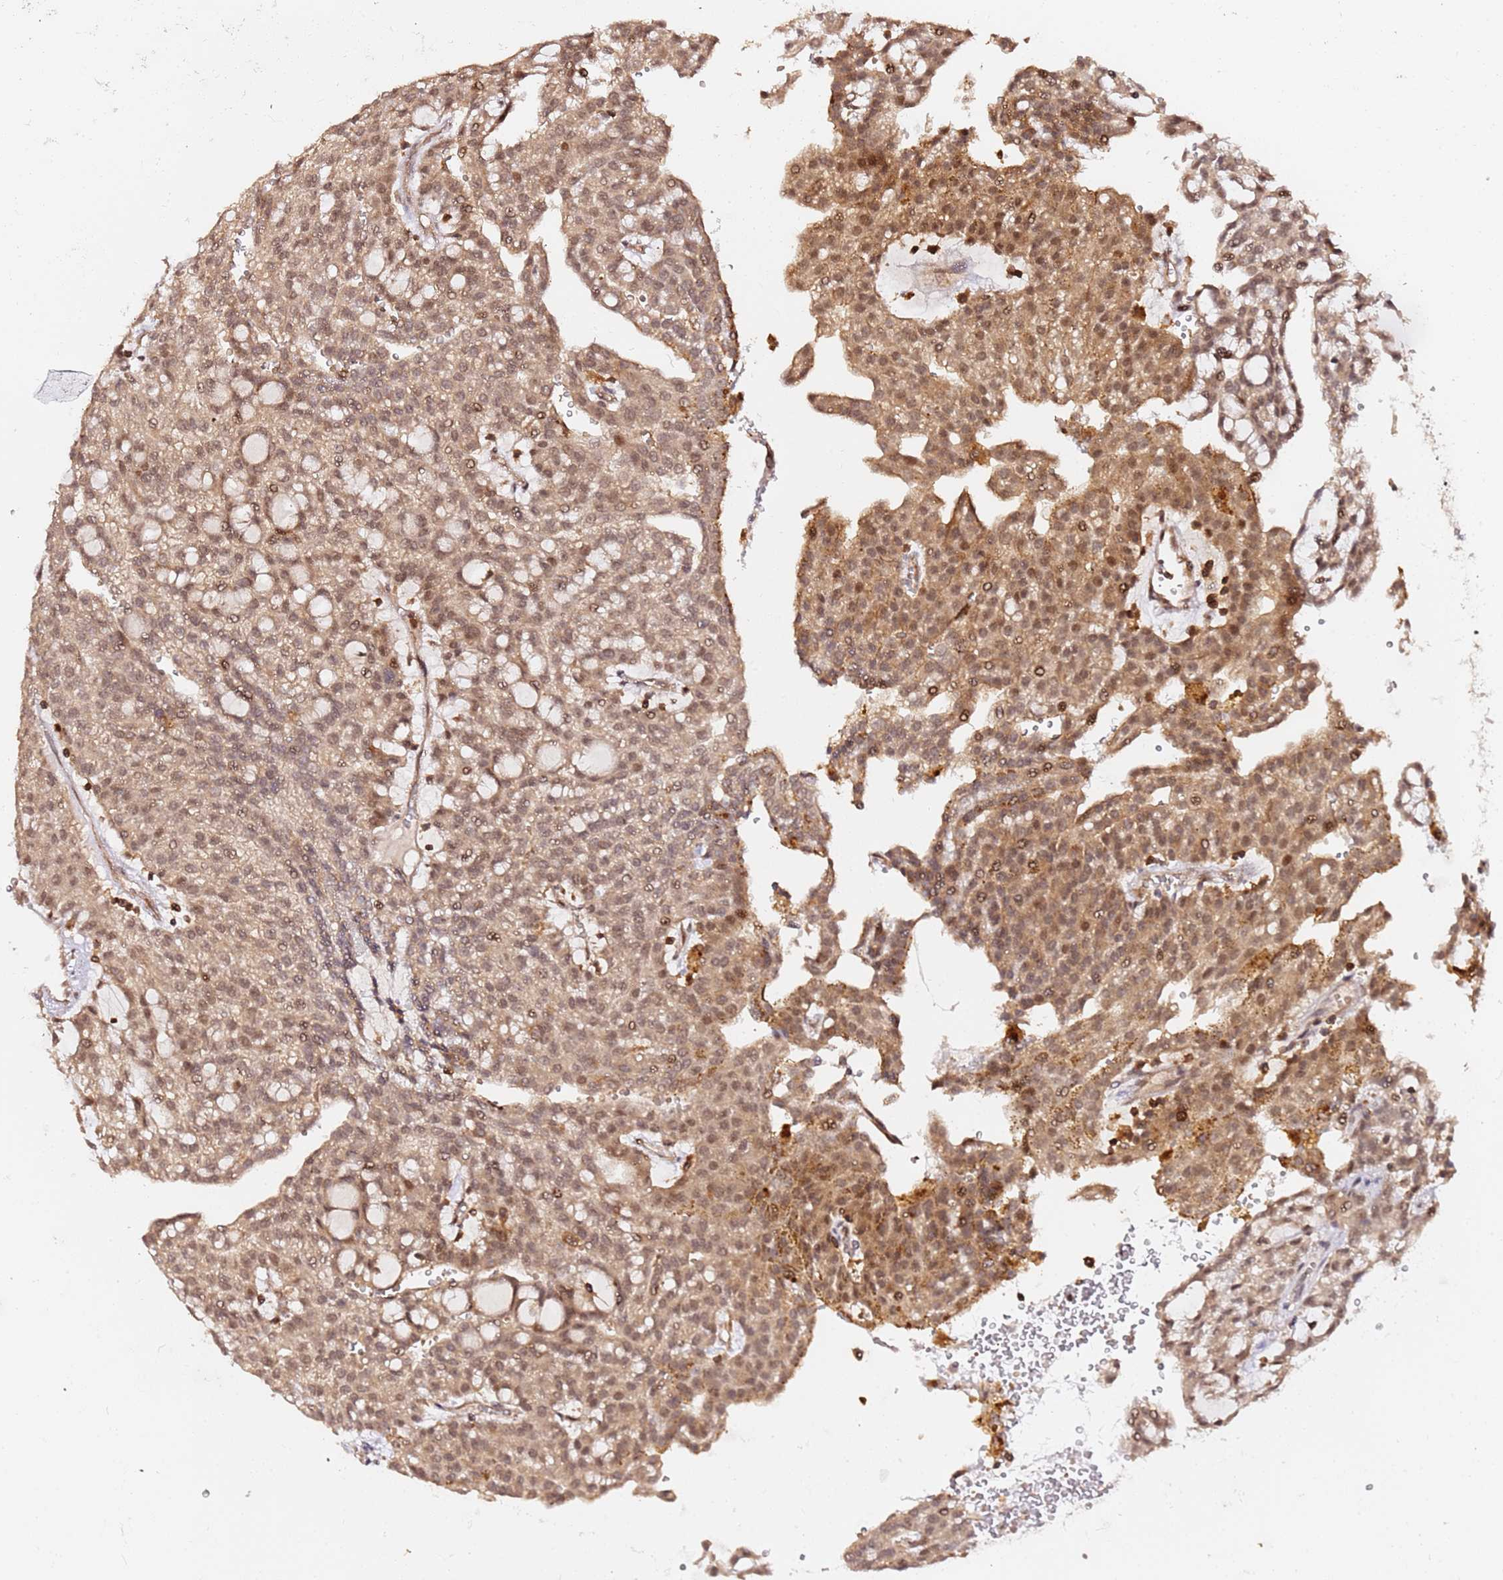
{"staining": {"intensity": "moderate", "quantity": ">75%", "location": "cytoplasmic/membranous,nuclear"}, "tissue": "renal cancer", "cell_type": "Tumor cells", "image_type": "cancer", "snomed": [{"axis": "morphology", "description": "Adenocarcinoma, NOS"}, {"axis": "topography", "description": "Kidney"}], "caption": "Tumor cells demonstrate medium levels of moderate cytoplasmic/membranous and nuclear staining in approximately >75% of cells in human renal adenocarcinoma.", "gene": "OR5V1", "patient": {"sex": "male", "age": 63}}